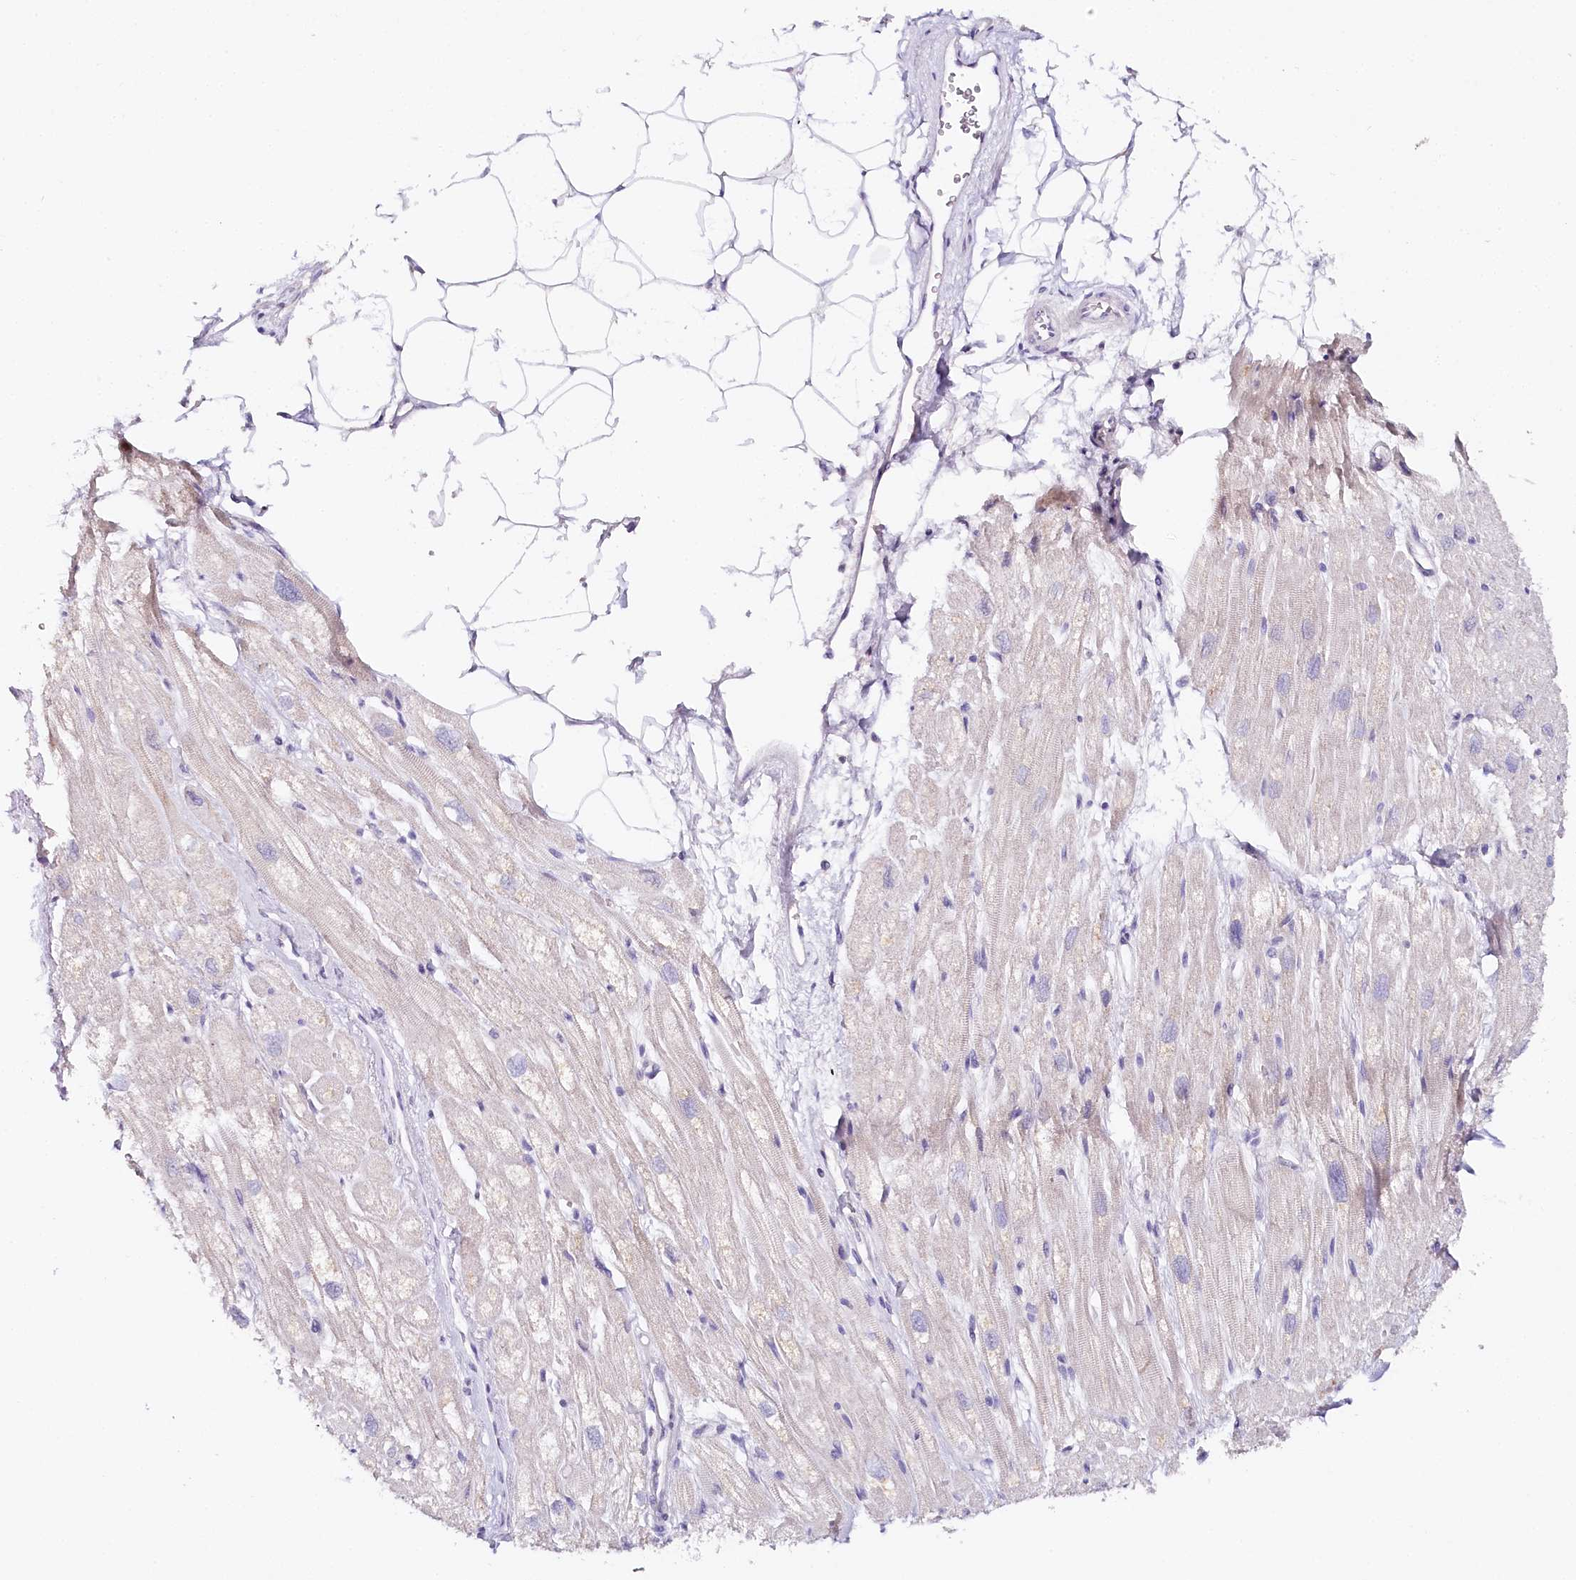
{"staining": {"intensity": "weak", "quantity": "<25%", "location": "cytoplasmic/membranous"}, "tissue": "heart muscle", "cell_type": "Cardiomyocytes", "image_type": "normal", "snomed": [{"axis": "morphology", "description": "Normal tissue, NOS"}, {"axis": "topography", "description": "Heart"}], "caption": "Immunohistochemical staining of normal heart muscle displays no significant expression in cardiomyocytes. (DAB immunohistochemistry (IHC) with hematoxylin counter stain).", "gene": "TP53", "patient": {"sex": "male", "age": 50}}